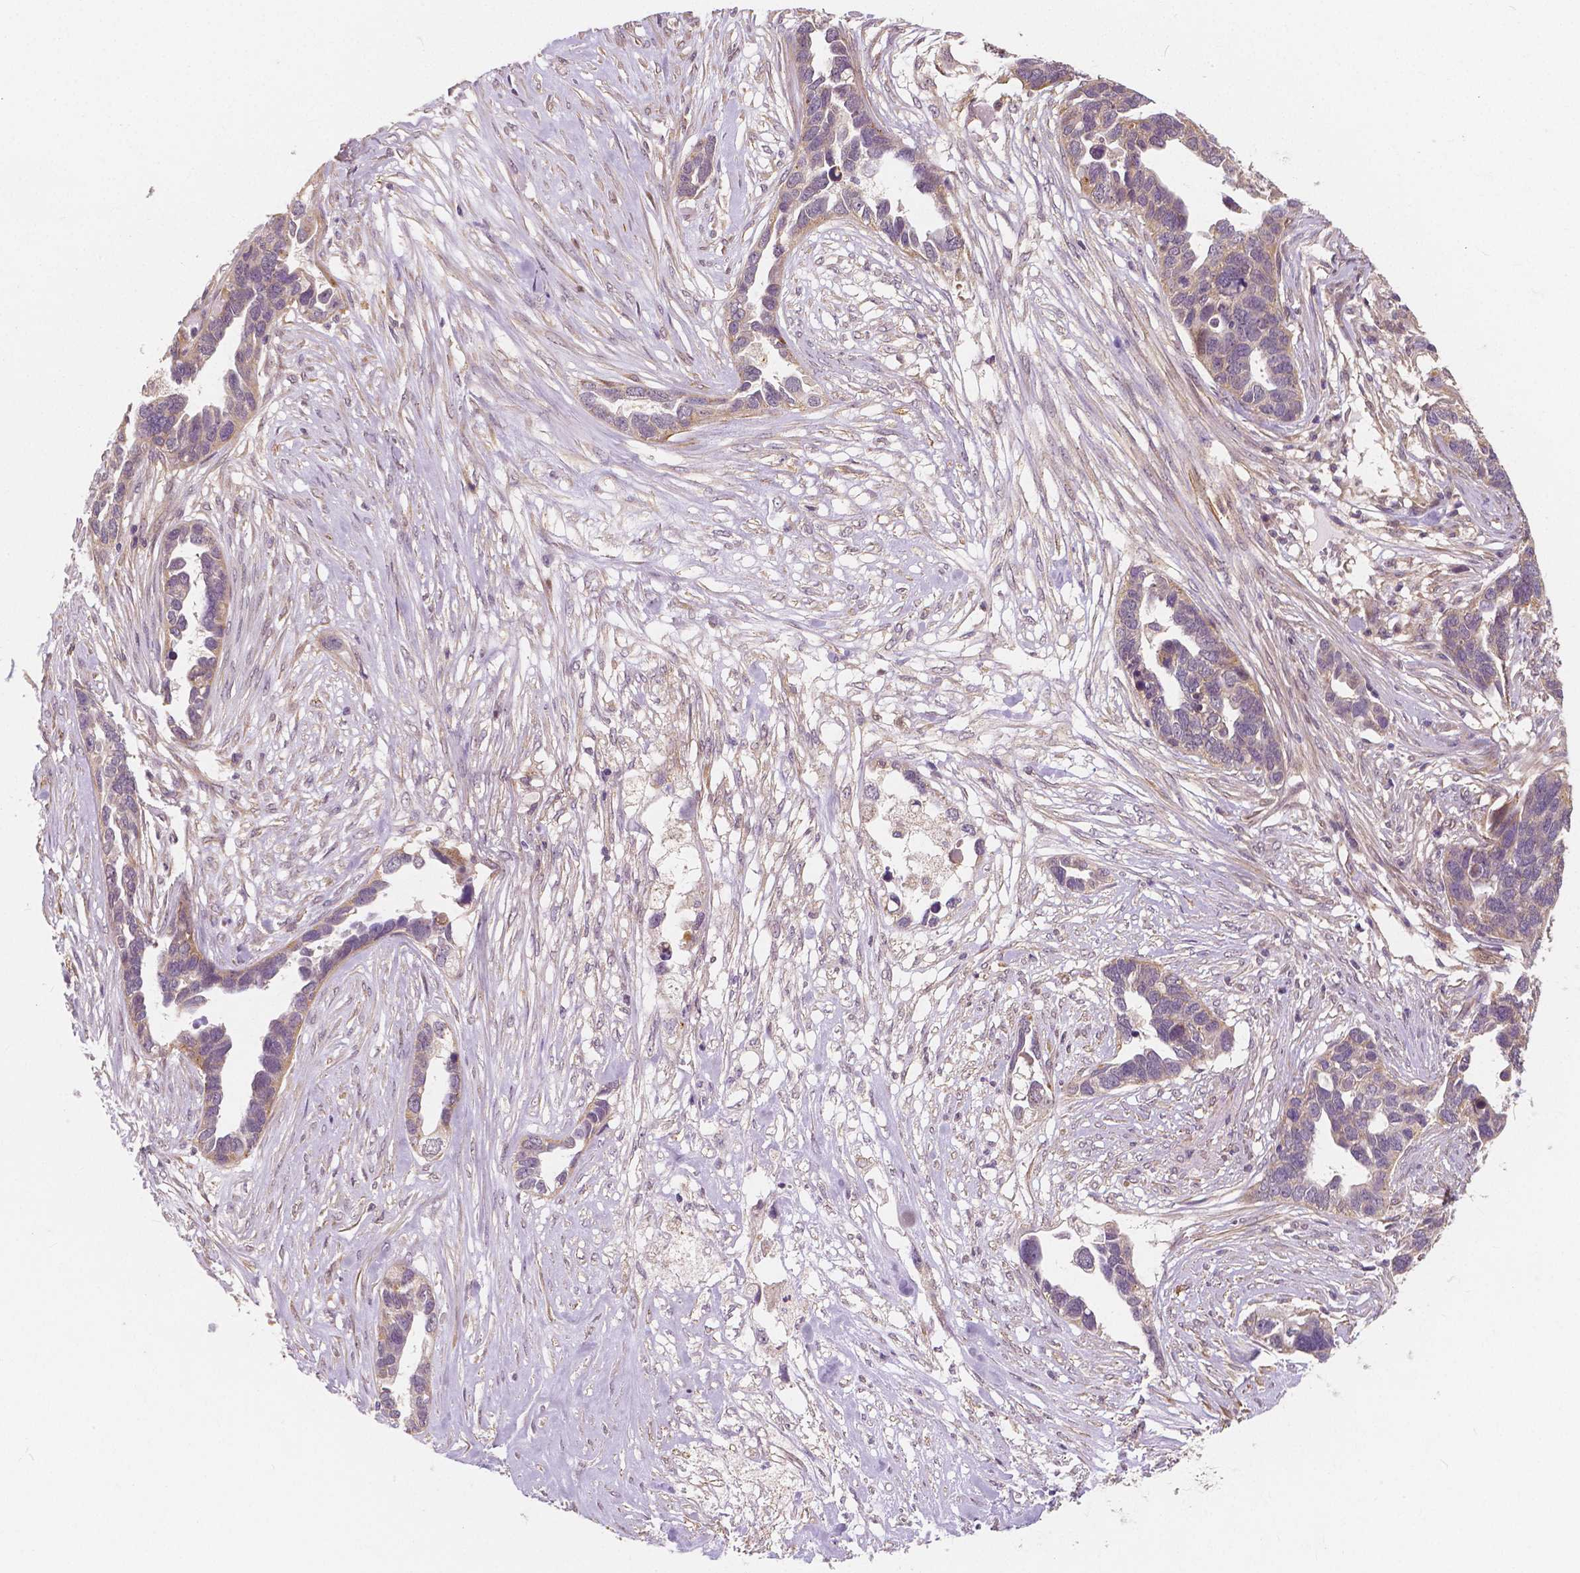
{"staining": {"intensity": "weak", "quantity": "25%-75%", "location": "cytoplasmic/membranous"}, "tissue": "ovarian cancer", "cell_type": "Tumor cells", "image_type": "cancer", "snomed": [{"axis": "morphology", "description": "Cystadenocarcinoma, serous, NOS"}, {"axis": "topography", "description": "Ovary"}], "caption": "Immunohistochemical staining of human ovarian cancer displays low levels of weak cytoplasmic/membranous protein staining in about 25%-75% of tumor cells. (DAB = brown stain, brightfield microscopy at high magnification).", "gene": "SNX12", "patient": {"sex": "female", "age": 54}}